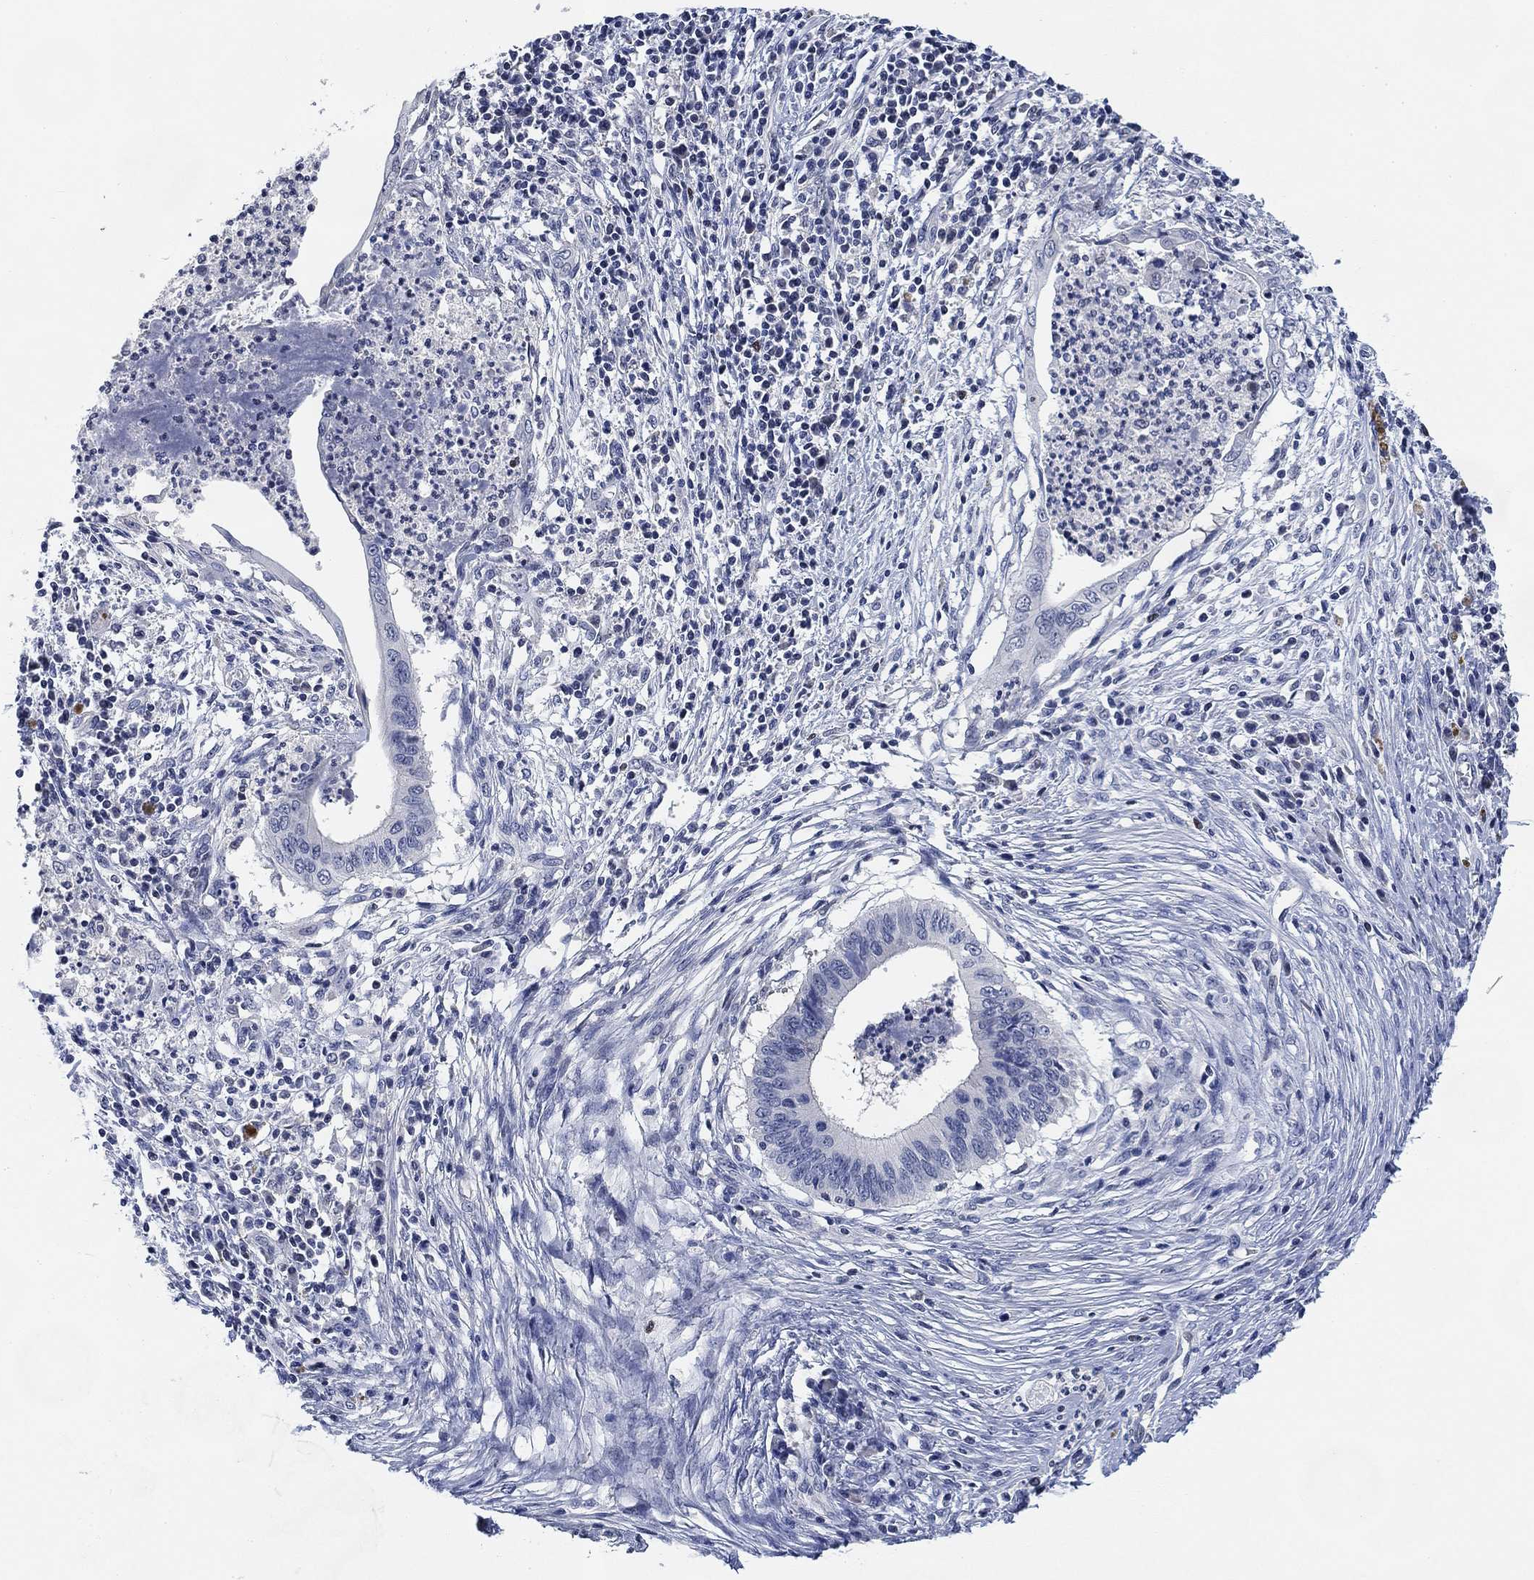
{"staining": {"intensity": "negative", "quantity": "none", "location": "none"}, "tissue": "cervical cancer", "cell_type": "Tumor cells", "image_type": "cancer", "snomed": [{"axis": "morphology", "description": "Adenocarcinoma, NOS"}, {"axis": "topography", "description": "Cervix"}], "caption": "The photomicrograph reveals no staining of tumor cells in cervical cancer (adenocarcinoma).", "gene": "DAZL", "patient": {"sex": "female", "age": 42}}